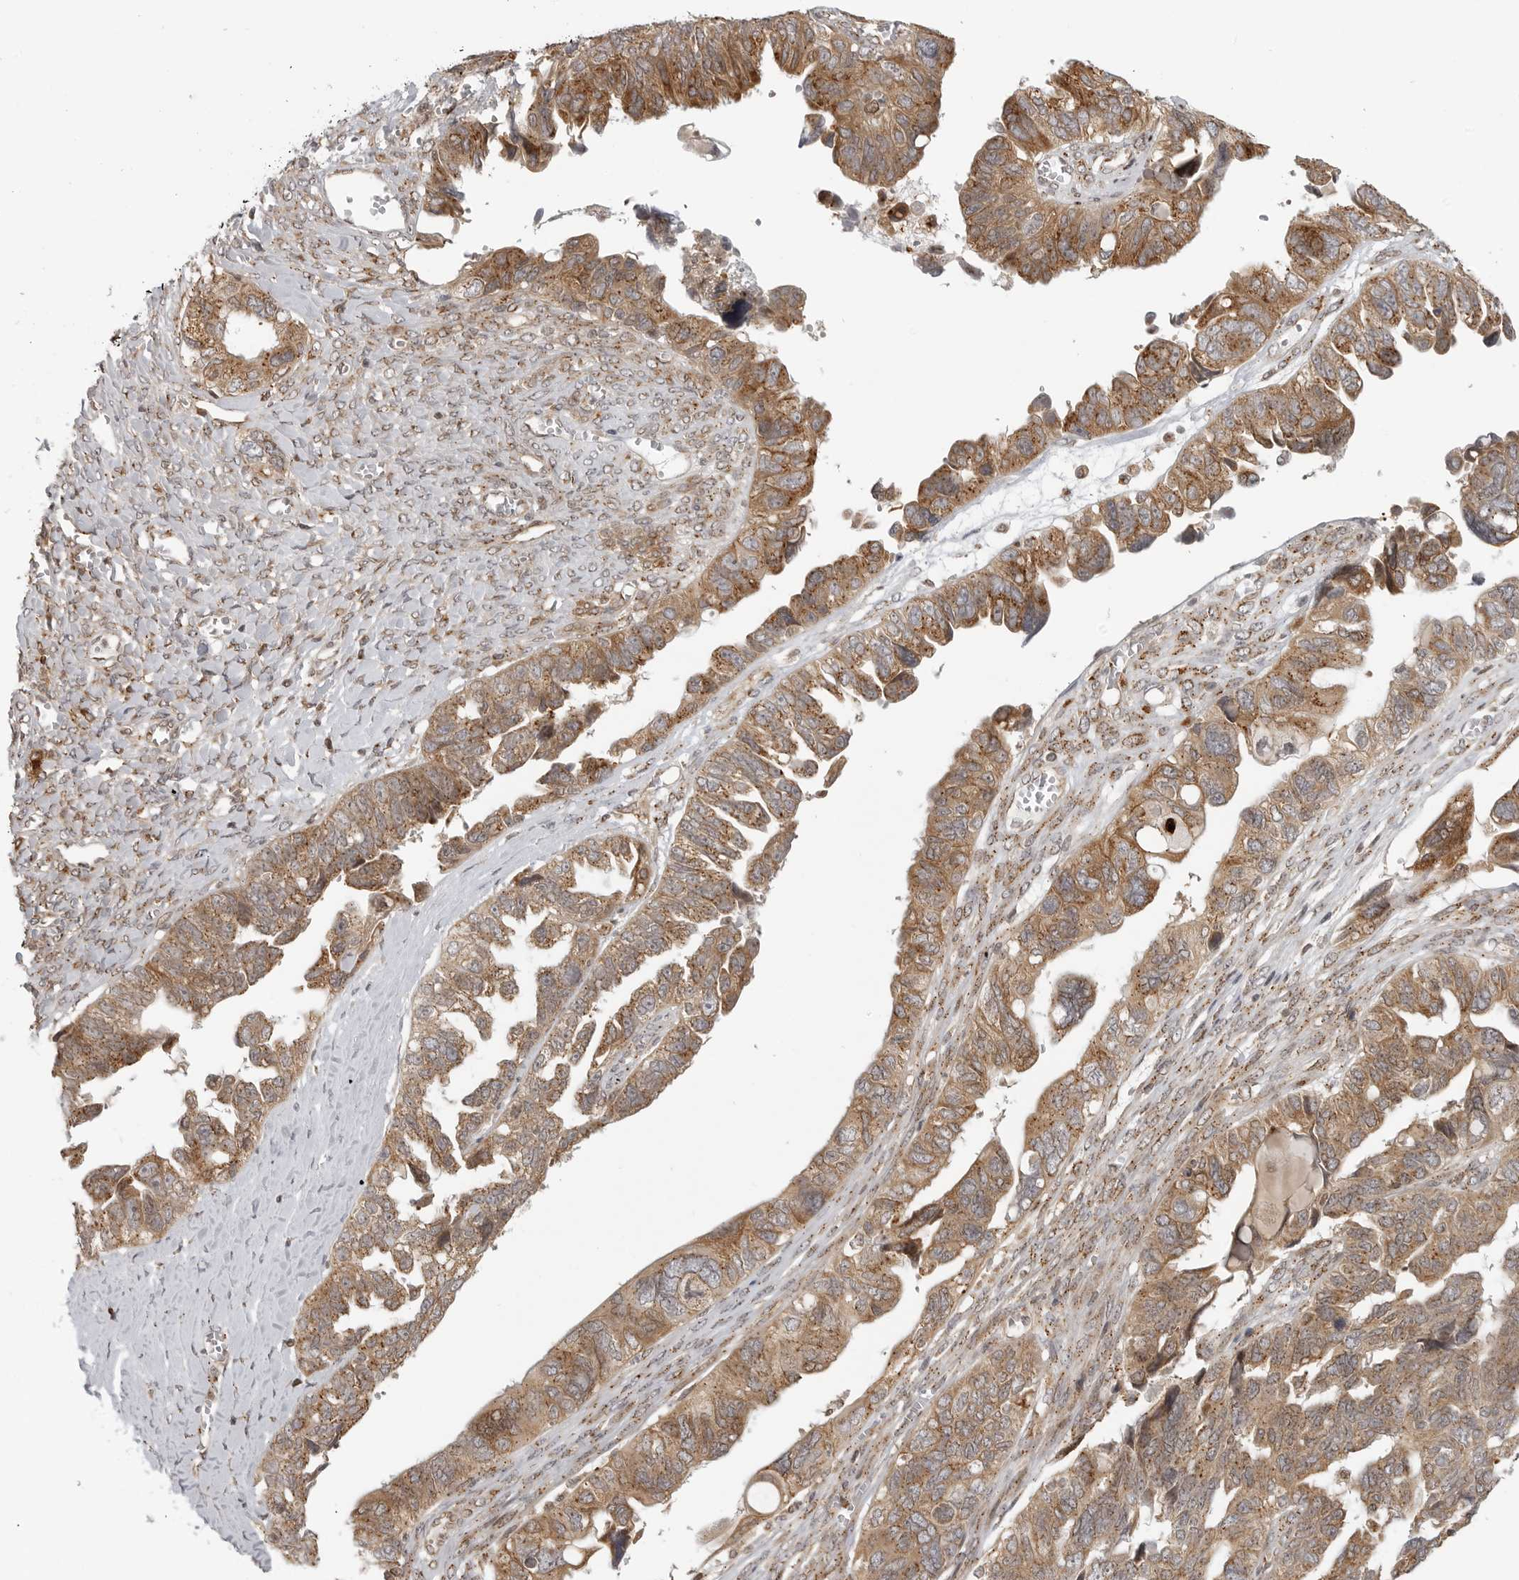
{"staining": {"intensity": "moderate", "quantity": ">75%", "location": "cytoplasmic/membranous"}, "tissue": "ovarian cancer", "cell_type": "Tumor cells", "image_type": "cancer", "snomed": [{"axis": "morphology", "description": "Cystadenocarcinoma, serous, NOS"}, {"axis": "topography", "description": "Ovary"}], "caption": "Immunohistochemistry image of serous cystadenocarcinoma (ovarian) stained for a protein (brown), which displays medium levels of moderate cytoplasmic/membranous staining in approximately >75% of tumor cells.", "gene": "COPA", "patient": {"sex": "female", "age": 79}}